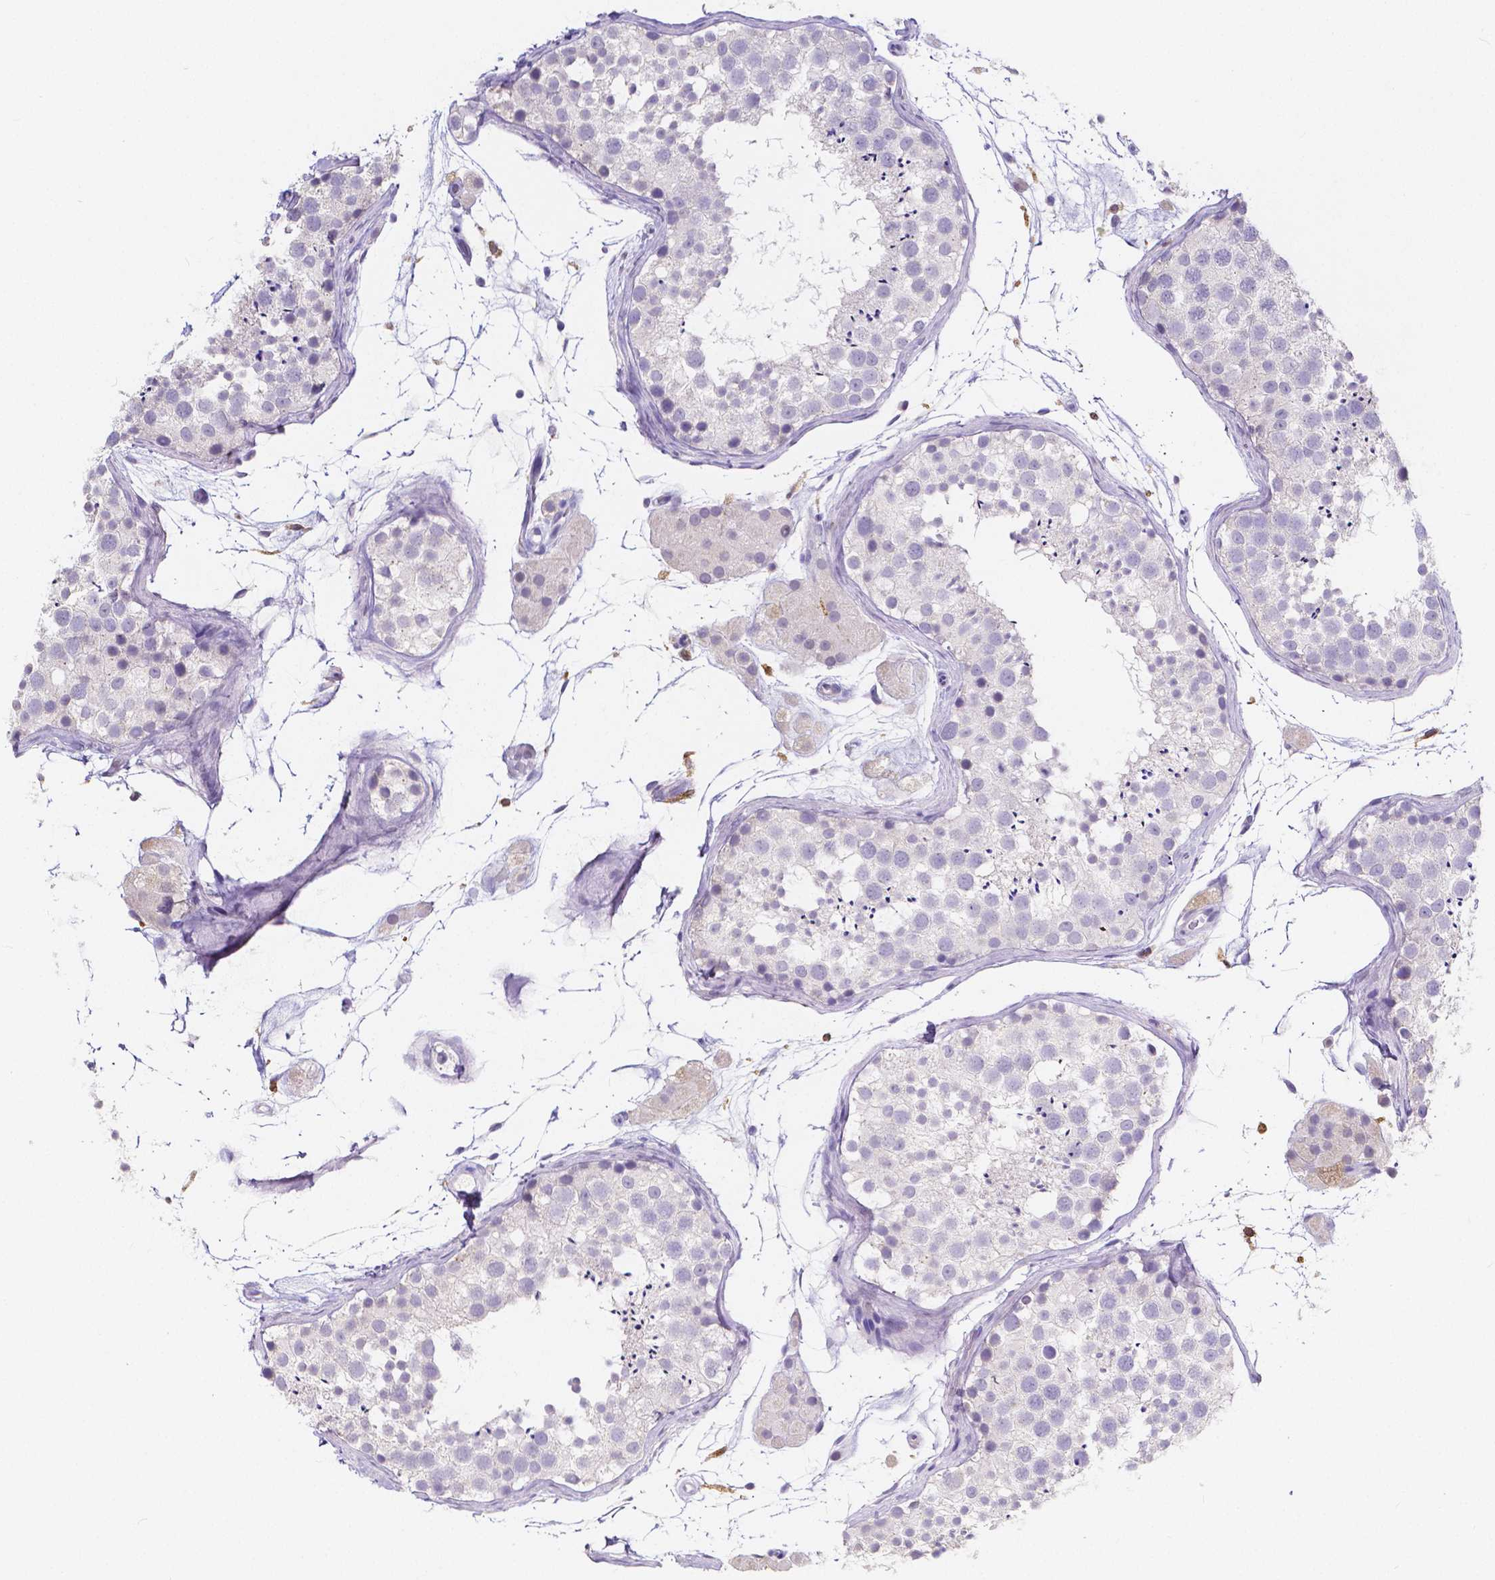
{"staining": {"intensity": "negative", "quantity": "none", "location": "none"}, "tissue": "testis", "cell_type": "Cells in seminiferous ducts", "image_type": "normal", "snomed": [{"axis": "morphology", "description": "Normal tissue, NOS"}, {"axis": "topography", "description": "Testis"}], "caption": "Histopathology image shows no significant protein staining in cells in seminiferous ducts of benign testis. Nuclei are stained in blue.", "gene": "ACP5", "patient": {"sex": "male", "age": 41}}